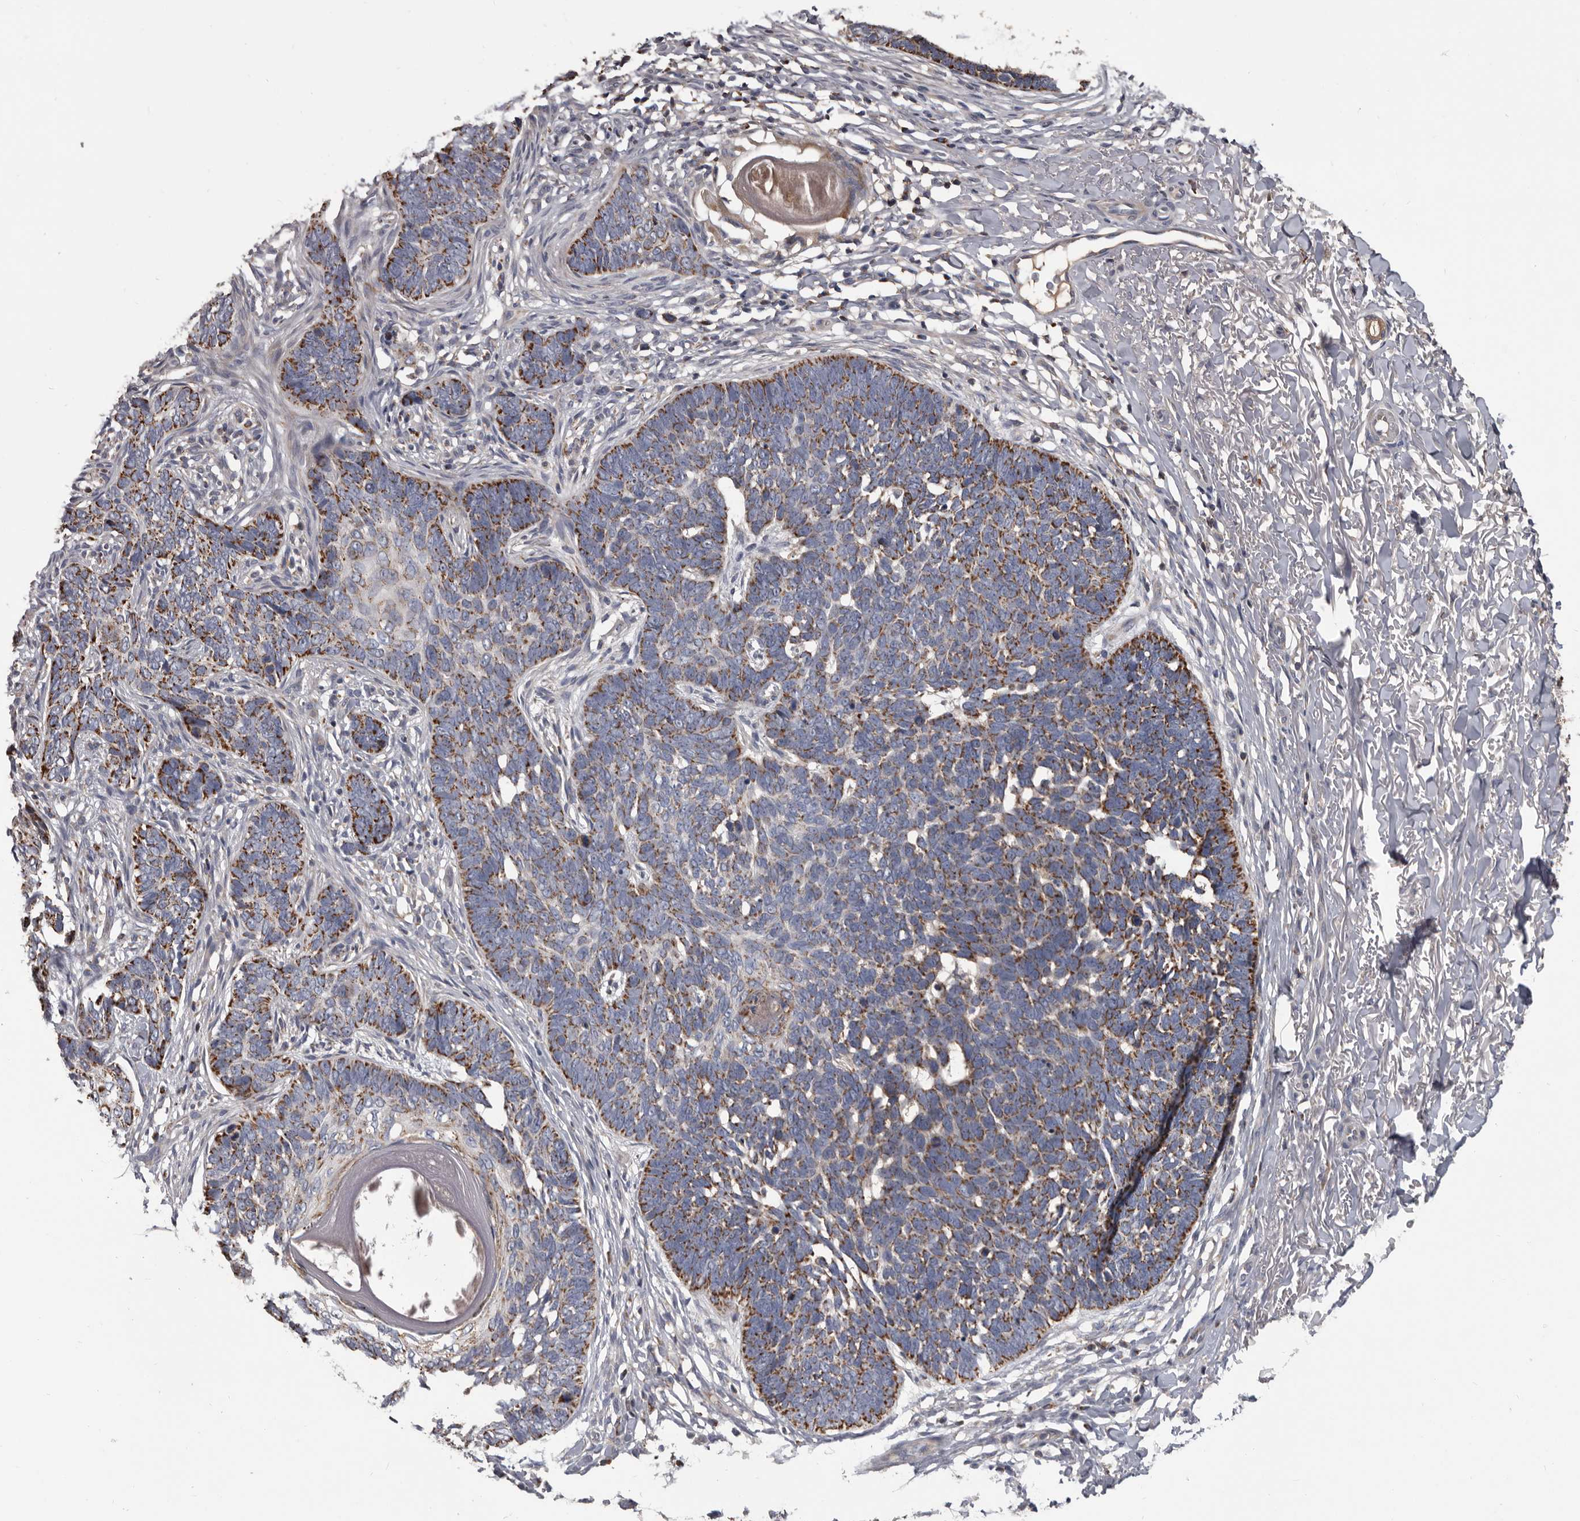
{"staining": {"intensity": "moderate", "quantity": ">75%", "location": "cytoplasmic/membranous"}, "tissue": "skin cancer", "cell_type": "Tumor cells", "image_type": "cancer", "snomed": [{"axis": "morphology", "description": "Normal tissue, NOS"}, {"axis": "morphology", "description": "Basal cell carcinoma"}, {"axis": "topography", "description": "Skin"}], "caption": "Immunohistochemistry (IHC) of human skin cancer (basal cell carcinoma) displays medium levels of moderate cytoplasmic/membranous expression in approximately >75% of tumor cells.", "gene": "ALDH5A1", "patient": {"sex": "male", "age": 77}}